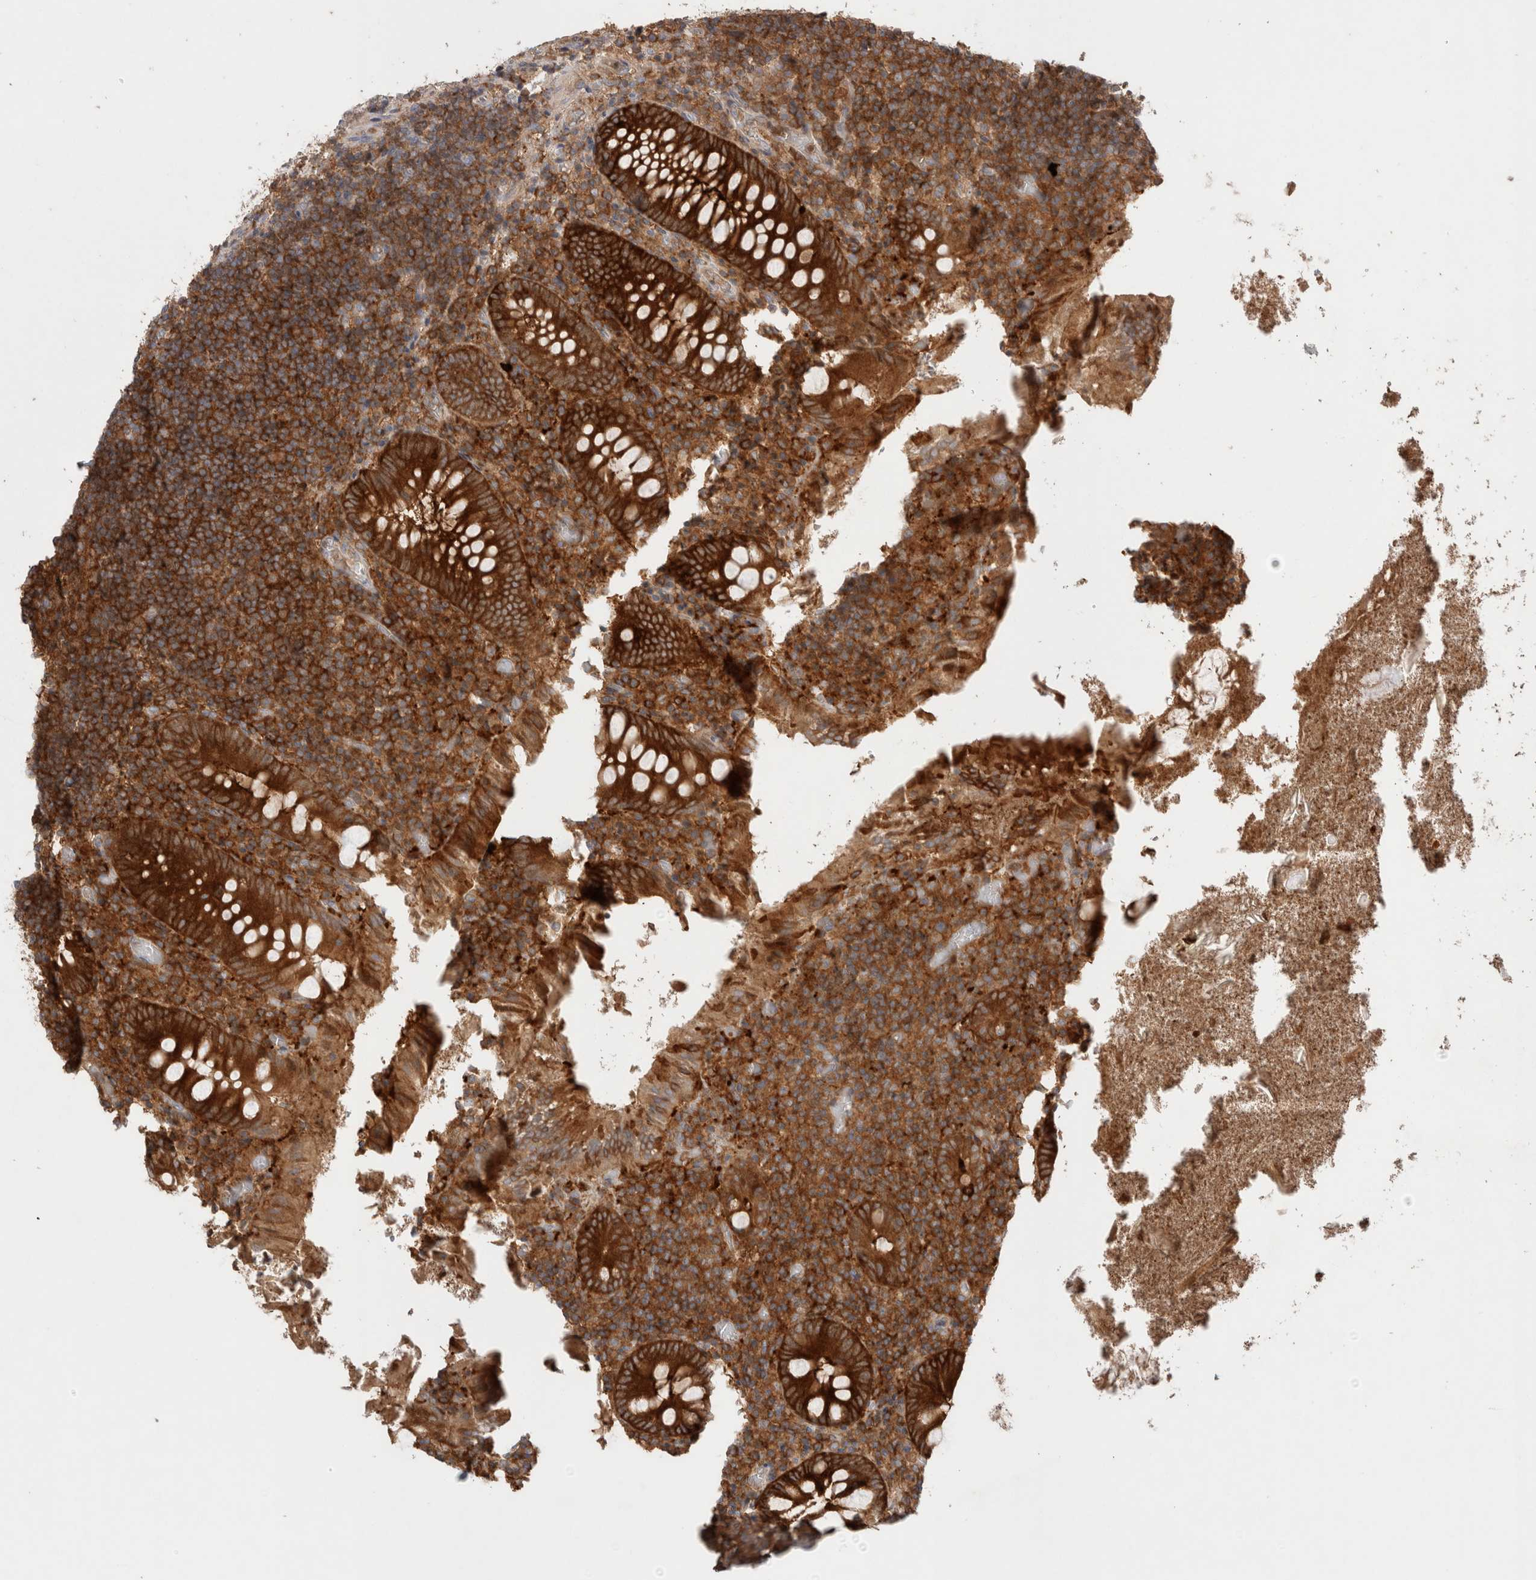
{"staining": {"intensity": "strong", "quantity": ">75%", "location": "cytoplasmic/membranous"}, "tissue": "appendix", "cell_type": "Glandular cells", "image_type": "normal", "snomed": [{"axis": "morphology", "description": "Normal tissue, NOS"}, {"axis": "topography", "description": "Appendix"}], "caption": "IHC micrograph of normal appendix stained for a protein (brown), which reveals high levels of strong cytoplasmic/membranous staining in approximately >75% of glandular cells.", "gene": "KLHL14", "patient": {"sex": "female", "age": 17}}